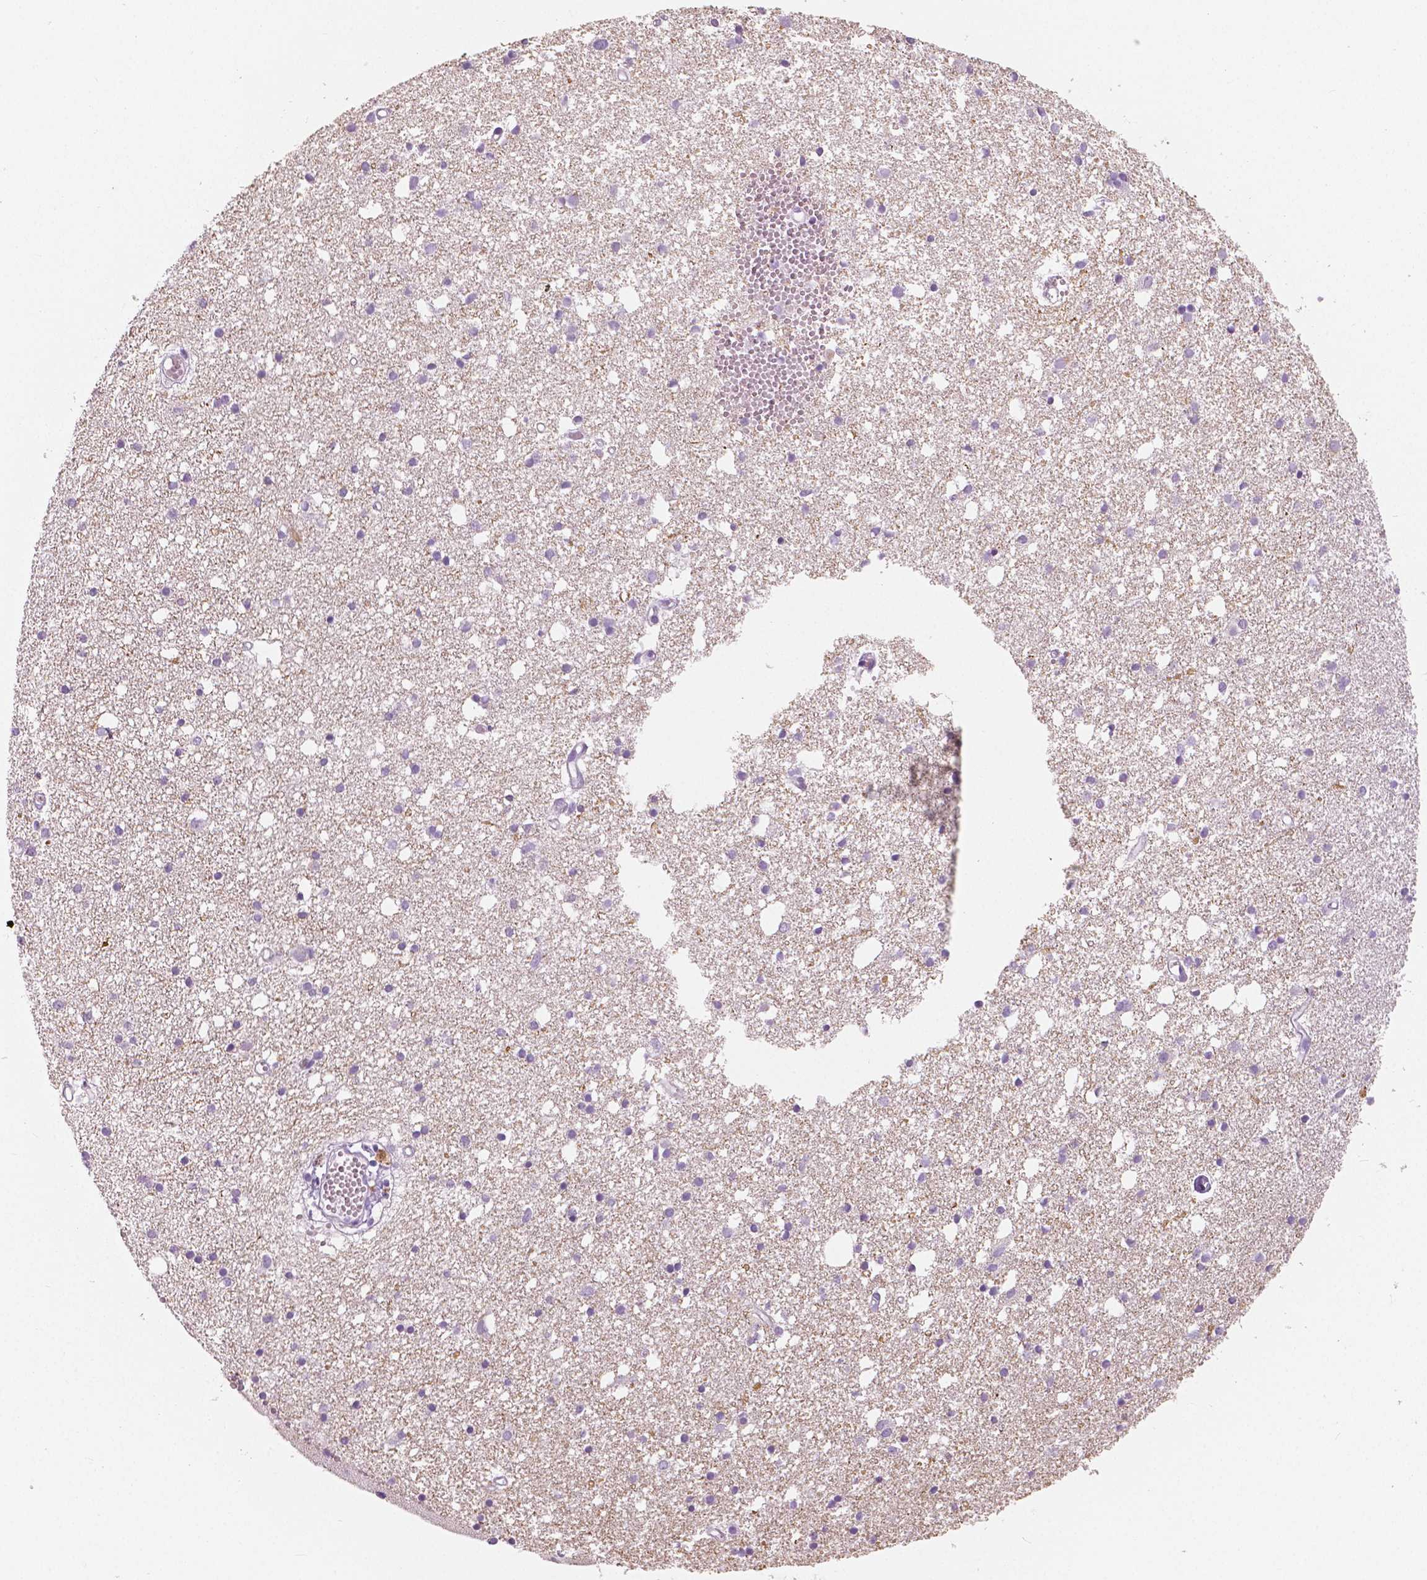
{"staining": {"intensity": "negative", "quantity": "none", "location": "none"}, "tissue": "cerebral cortex", "cell_type": "Endothelial cells", "image_type": "normal", "snomed": [{"axis": "morphology", "description": "Normal tissue, NOS"}, {"axis": "morphology", "description": "Glioma, malignant, High grade"}, {"axis": "topography", "description": "Cerebral cortex"}], "caption": "IHC histopathology image of unremarkable cerebral cortex: cerebral cortex stained with DAB (3,3'-diaminobenzidine) displays no significant protein staining in endothelial cells.", "gene": "A4GNT", "patient": {"sex": "male", "age": 71}}